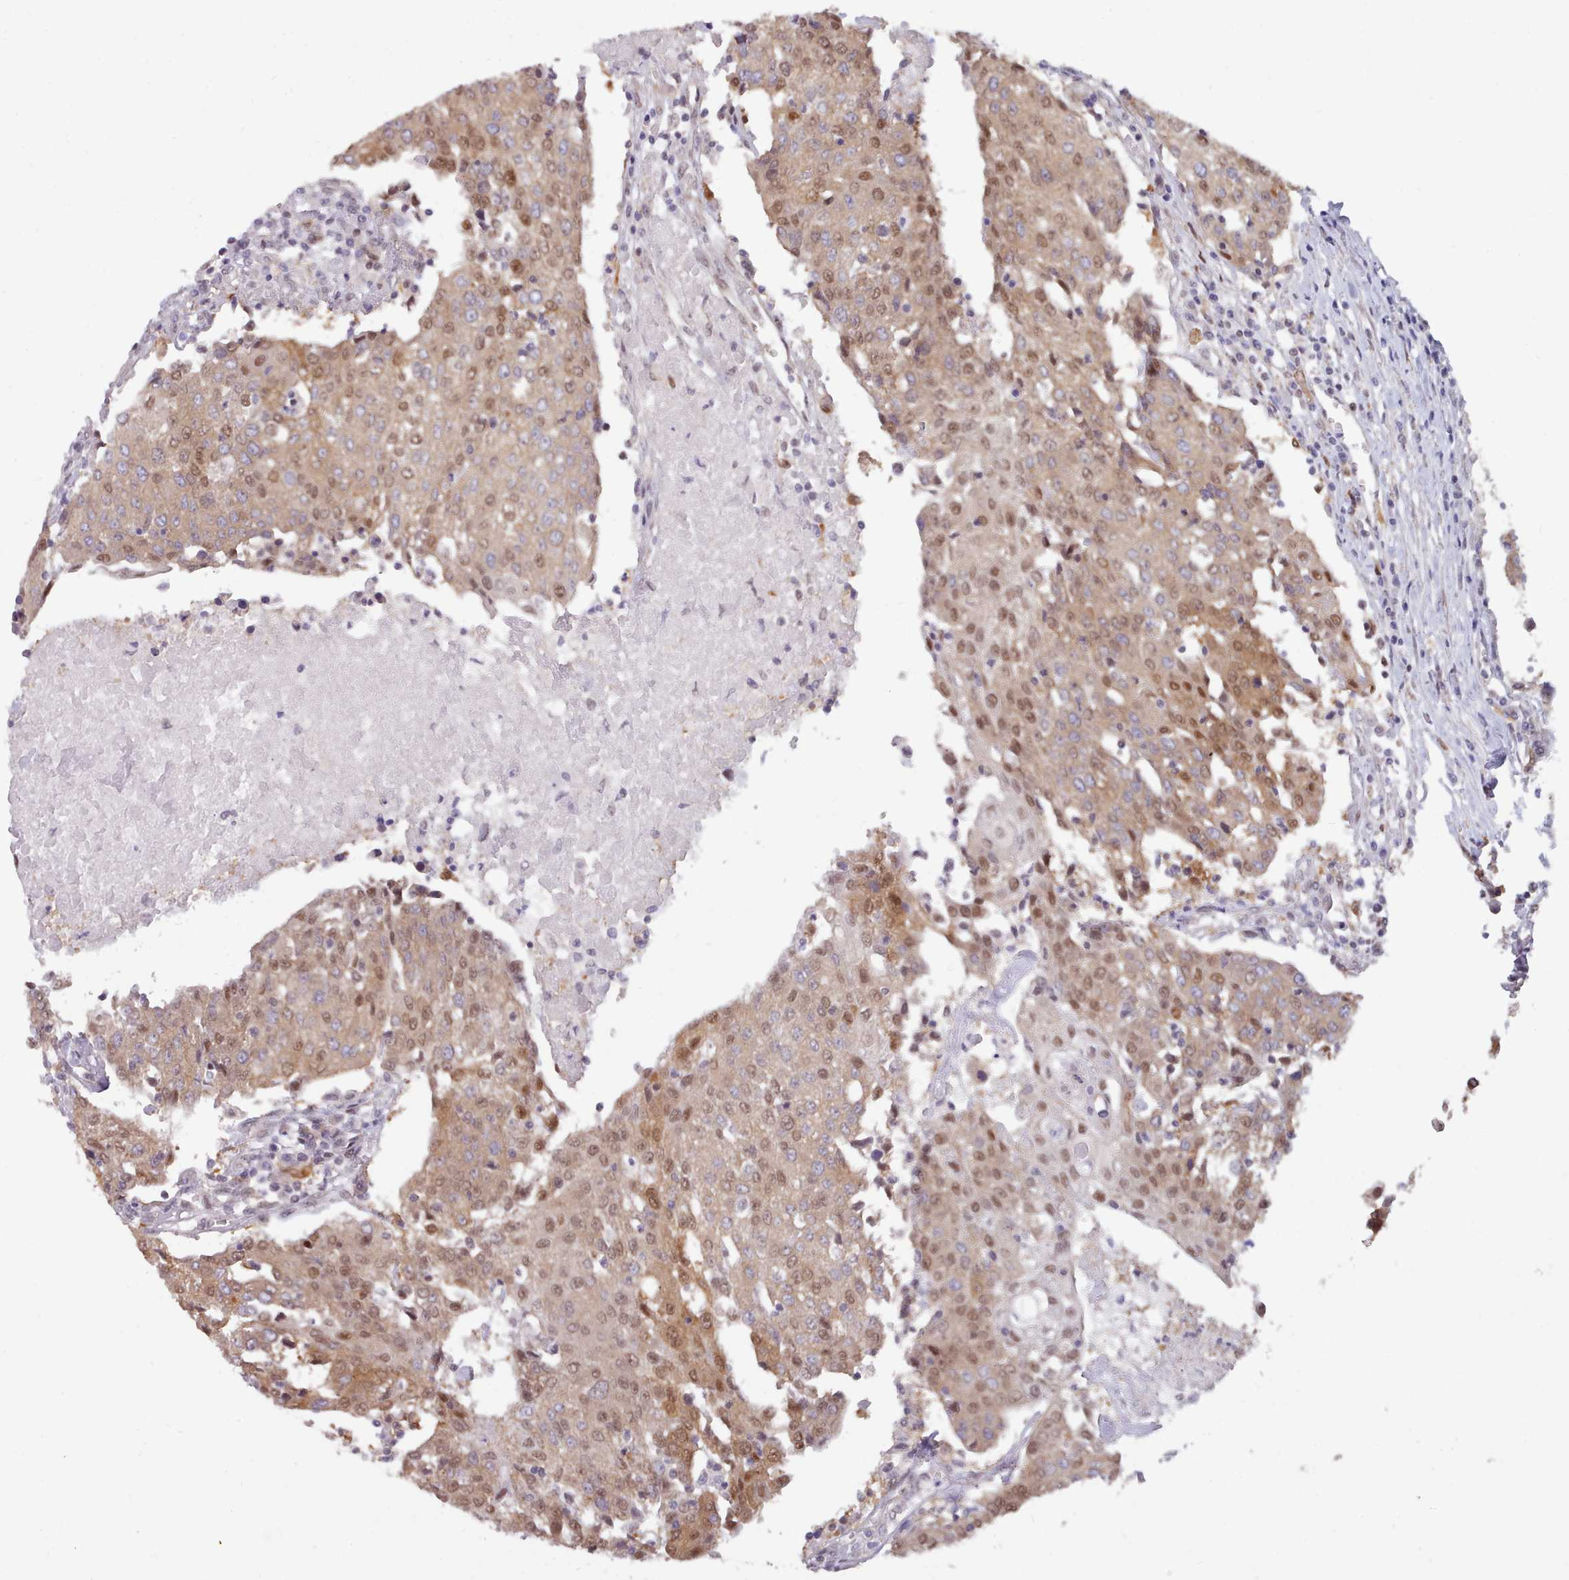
{"staining": {"intensity": "moderate", "quantity": ">75%", "location": "cytoplasmic/membranous,nuclear"}, "tissue": "urothelial cancer", "cell_type": "Tumor cells", "image_type": "cancer", "snomed": [{"axis": "morphology", "description": "Urothelial carcinoma, High grade"}, {"axis": "topography", "description": "Urinary bladder"}], "caption": "Protein staining of urothelial cancer tissue displays moderate cytoplasmic/membranous and nuclear expression in approximately >75% of tumor cells. The staining is performed using DAB brown chromogen to label protein expression. The nuclei are counter-stained blue using hematoxylin.", "gene": "CES3", "patient": {"sex": "female", "age": 85}}